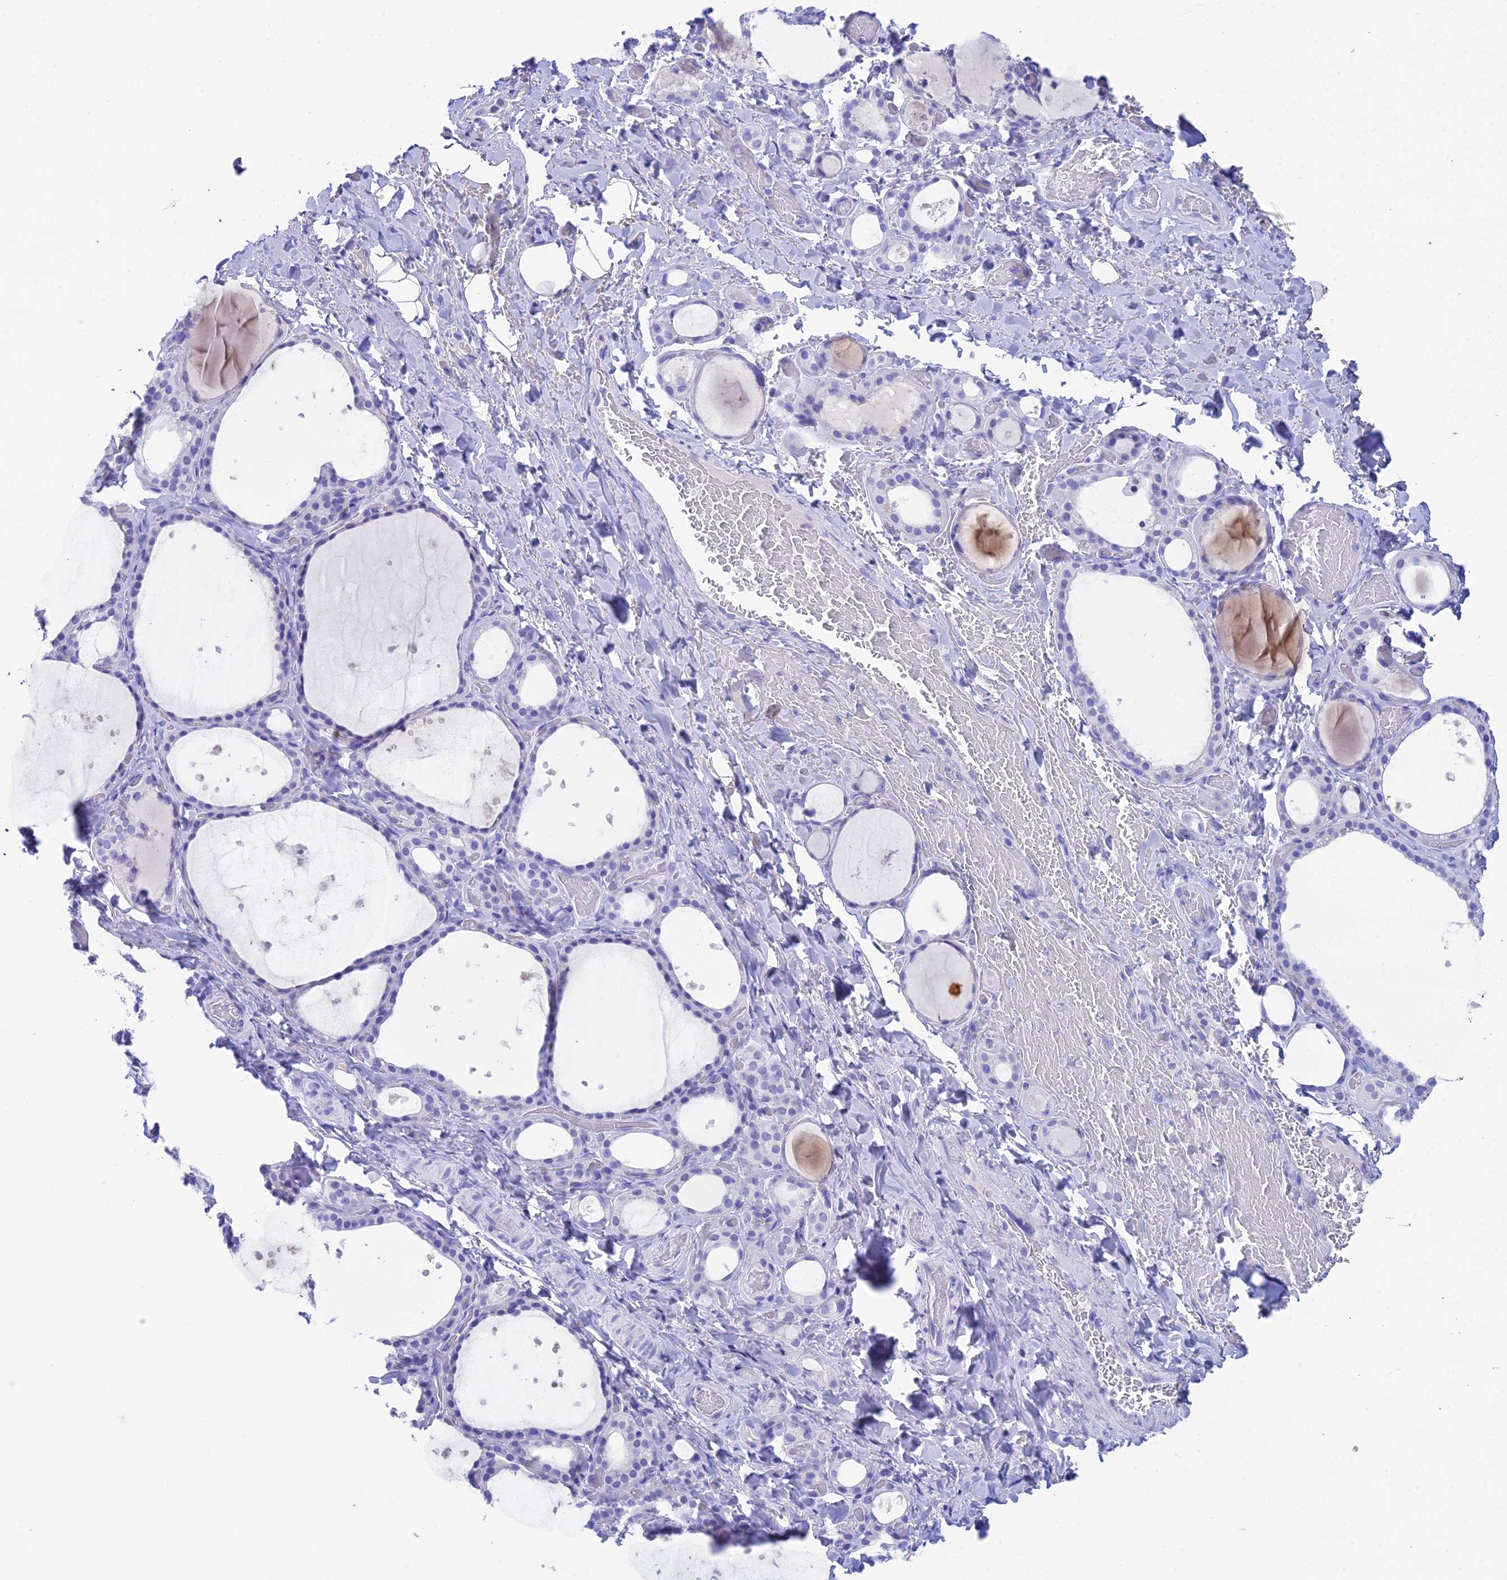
{"staining": {"intensity": "negative", "quantity": "none", "location": "none"}, "tissue": "thyroid gland", "cell_type": "Glandular cells", "image_type": "normal", "snomed": [{"axis": "morphology", "description": "Normal tissue, NOS"}, {"axis": "topography", "description": "Thyroid gland"}], "caption": "High magnification brightfield microscopy of unremarkable thyroid gland stained with DAB (brown) and counterstained with hematoxylin (blue): glandular cells show no significant expression.", "gene": "REG1A", "patient": {"sex": "female", "age": 44}}